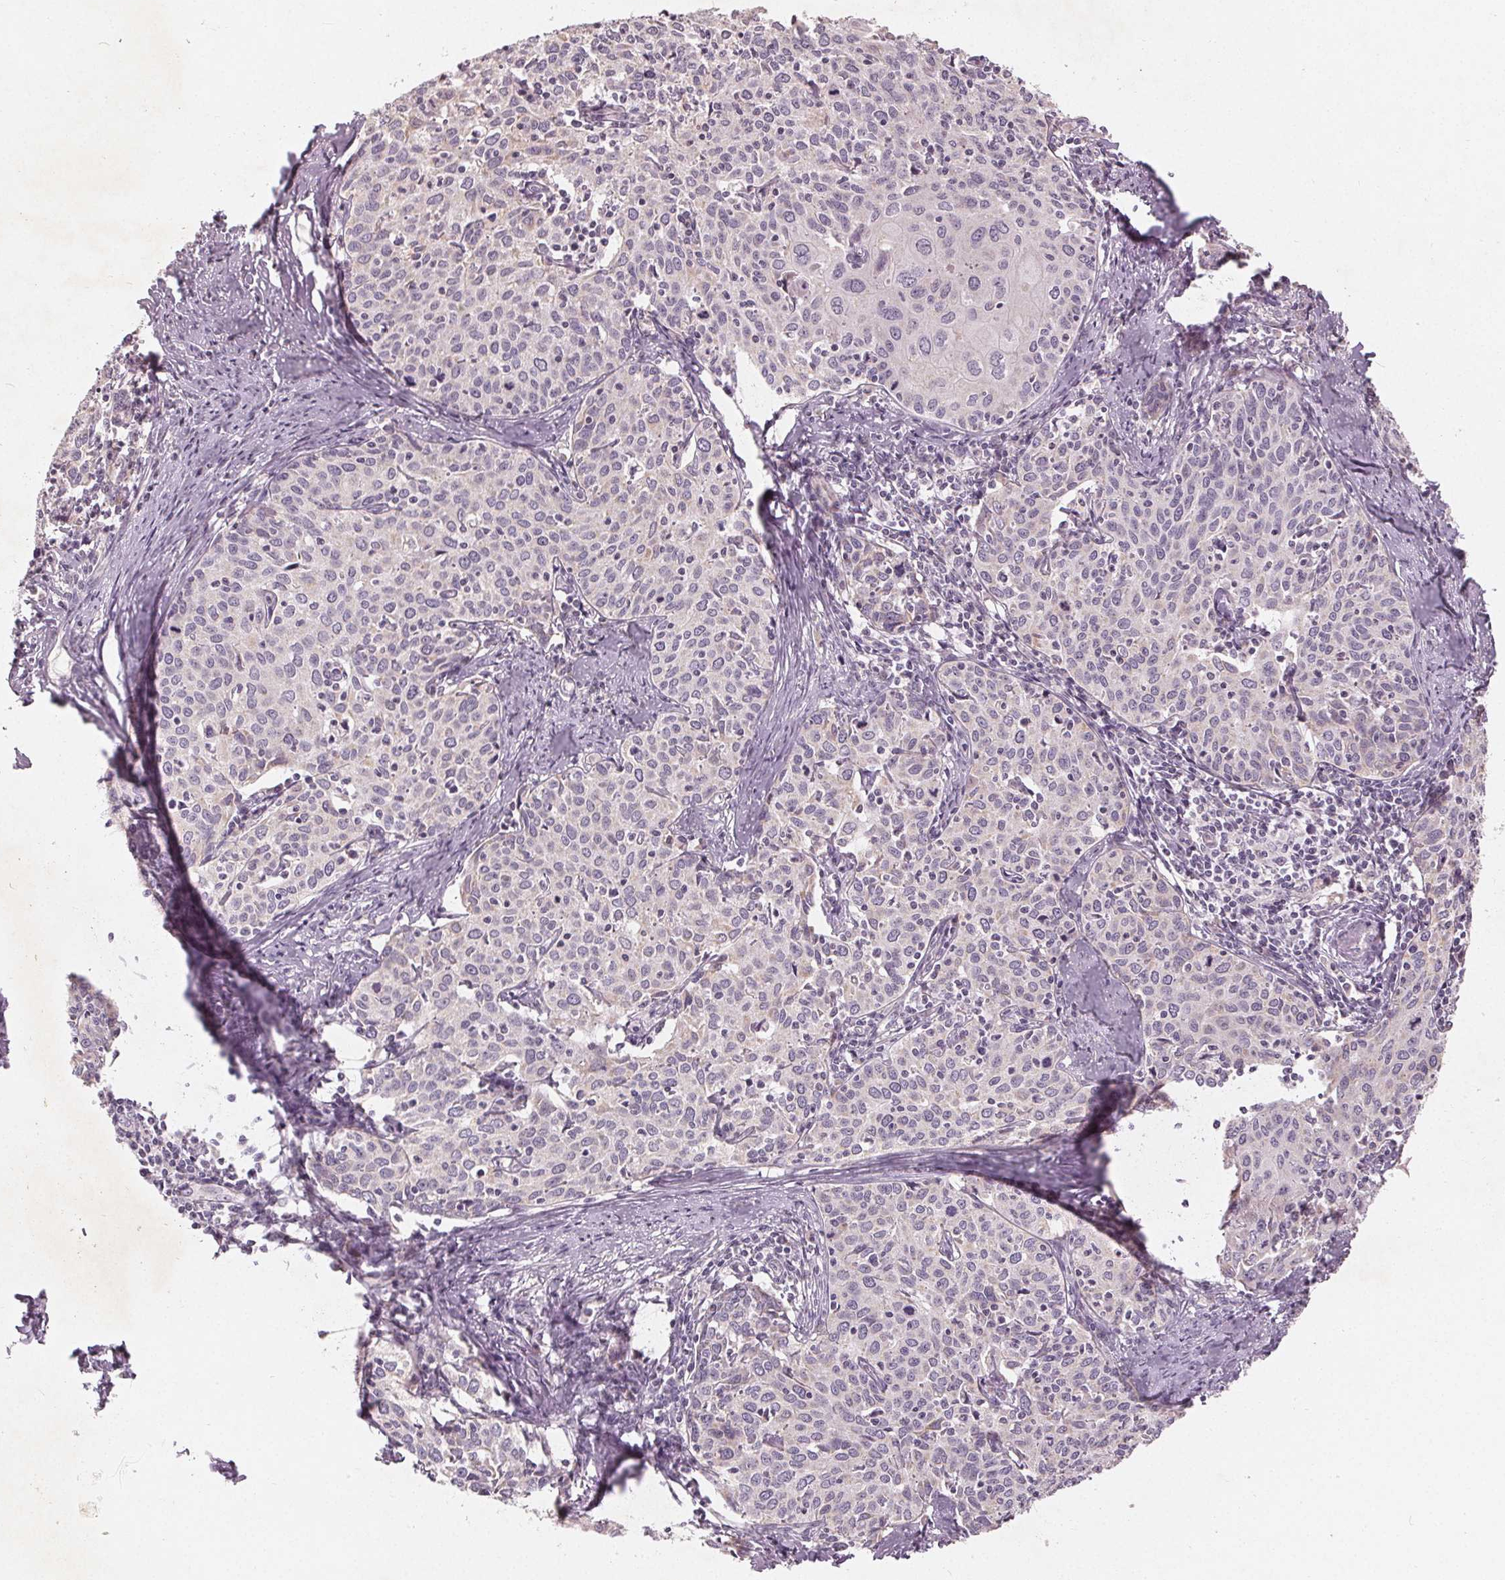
{"staining": {"intensity": "negative", "quantity": "none", "location": "none"}, "tissue": "cervical cancer", "cell_type": "Tumor cells", "image_type": "cancer", "snomed": [{"axis": "morphology", "description": "Squamous cell carcinoma, NOS"}, {"axis": "topography", "description": "Cervix"}], "caption": "Squamous cell carcinoma (cervical) stained for a protein using immunohistochemistry reveals no expression tumor cells.", "gene": "TRIM60", "patient": {"sex": "female", "age": 62}}